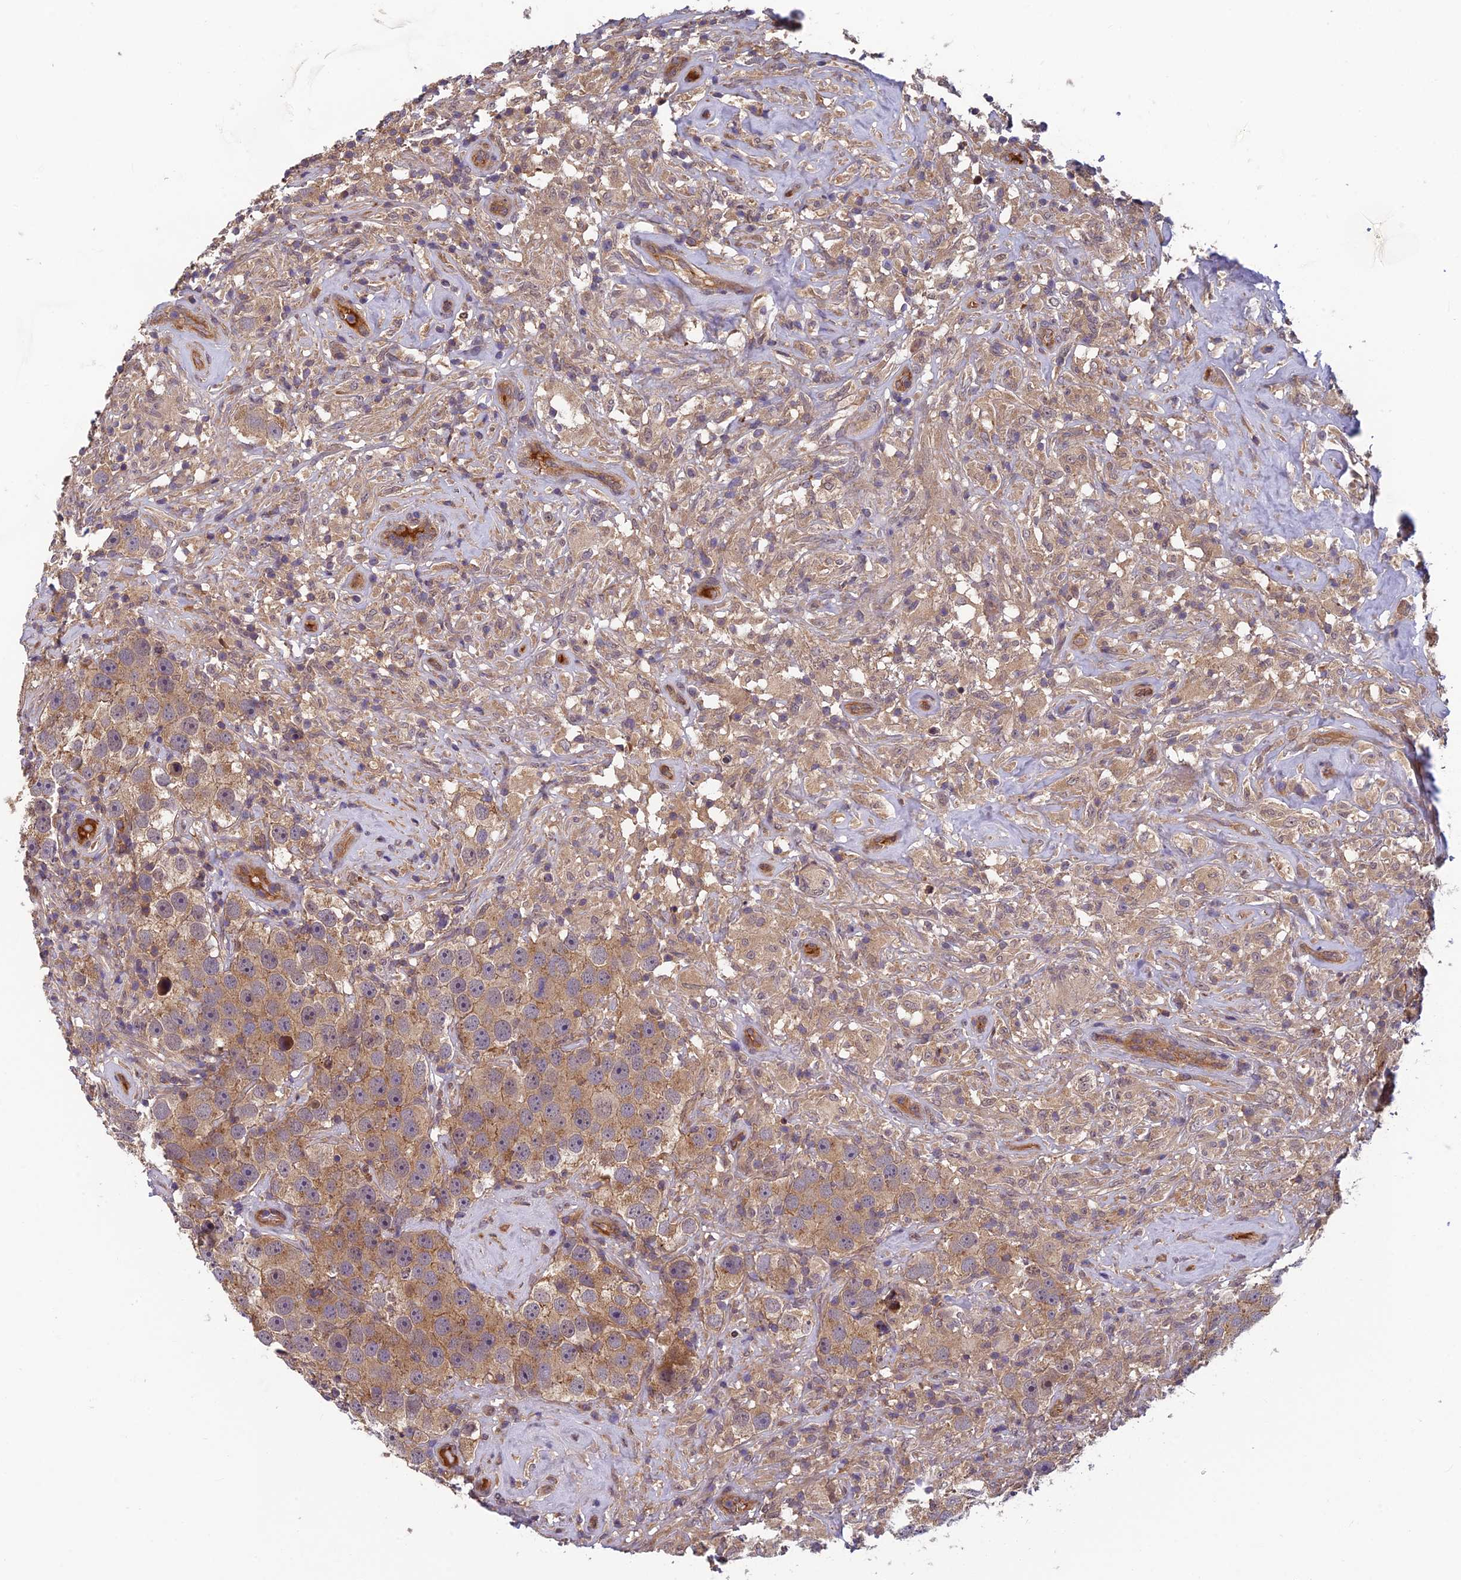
{"staining": {"intensity": "moderate", "quantity": ">75%", "location": "cytoplasmic/membranous"}, "tissue": "testis cancer", "cell_type": "Tumor cells", "image_type": "cancer", "snomed": [{"axis": "morphology", "description": "Seminoma, NOS"}, {"axis": "topography", "description": "Testis"}], "caption": "This micrograph demonstrates testis seminoma stained with immunohistochemistry (IHC) to label a protein in brown. The cytoplasmic/membranous of tumor cells show moderate positivity for the protein. Nuclei are counter-stained blue.", "gene": "PIKFYVE", "patient": {"sex": "male", "age": 49}}